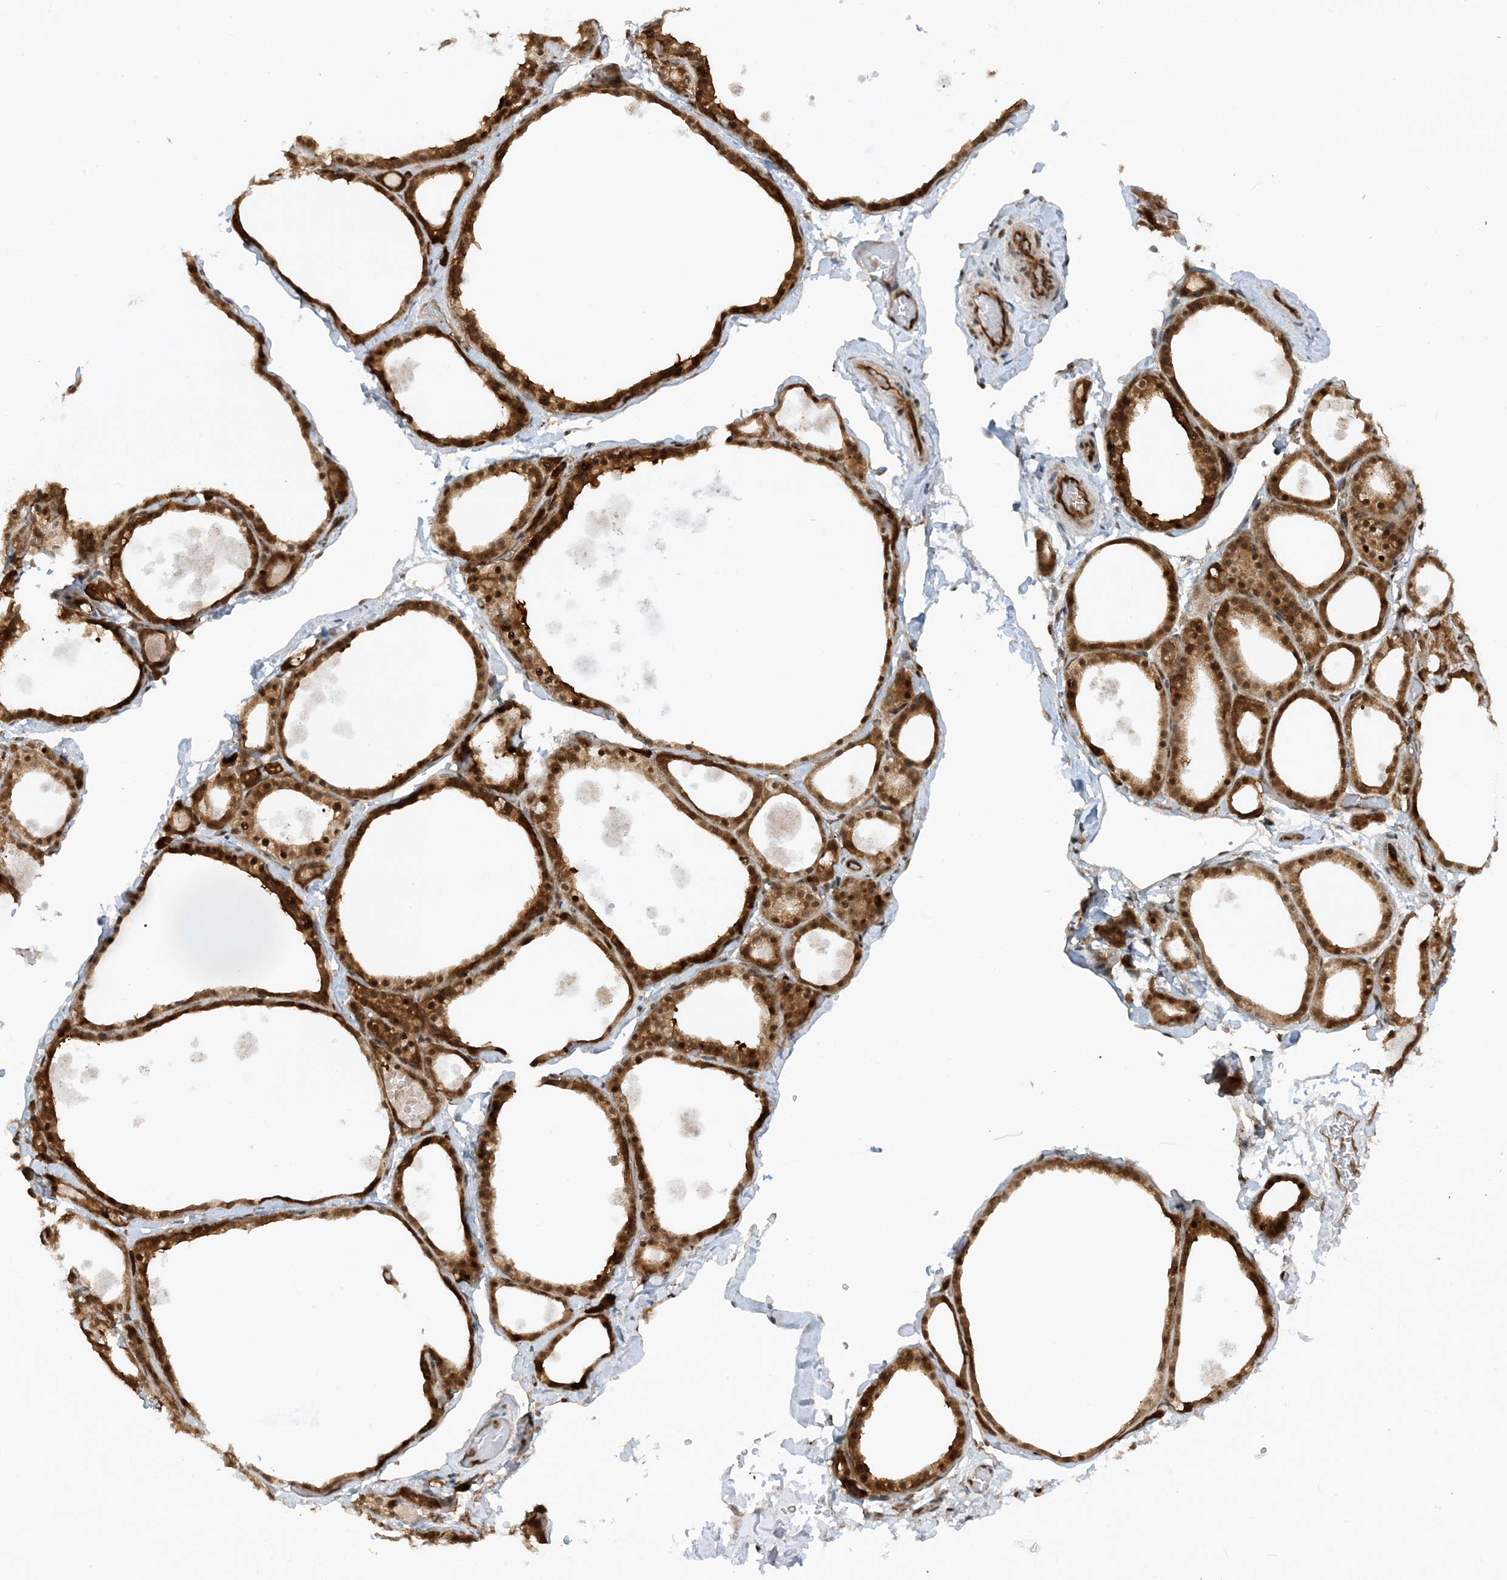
{"staining": {"intensity": "strong", "quantity": ">75%", "location": "cytoplasmic/membranous,nuclear"}, "tissue": "thyroid gland", "cell_type": "Glandular cells", "image_type": "normal", "snomed": [{"axis": "morphology", "description": "Normal tissue, NOS"}, {"axis": "topography", "description": "Thyroid gland"}], "caption": "Immunohistochemistry micrograph of normal thyroid gland stained for a protein (brown), which reveals high levels of strong cytoplasmic/membranous,nuclear positivity in about >75% of glandular cells.", "gene": "CERT1", "patient": {"sex": "male", "age": 56}}